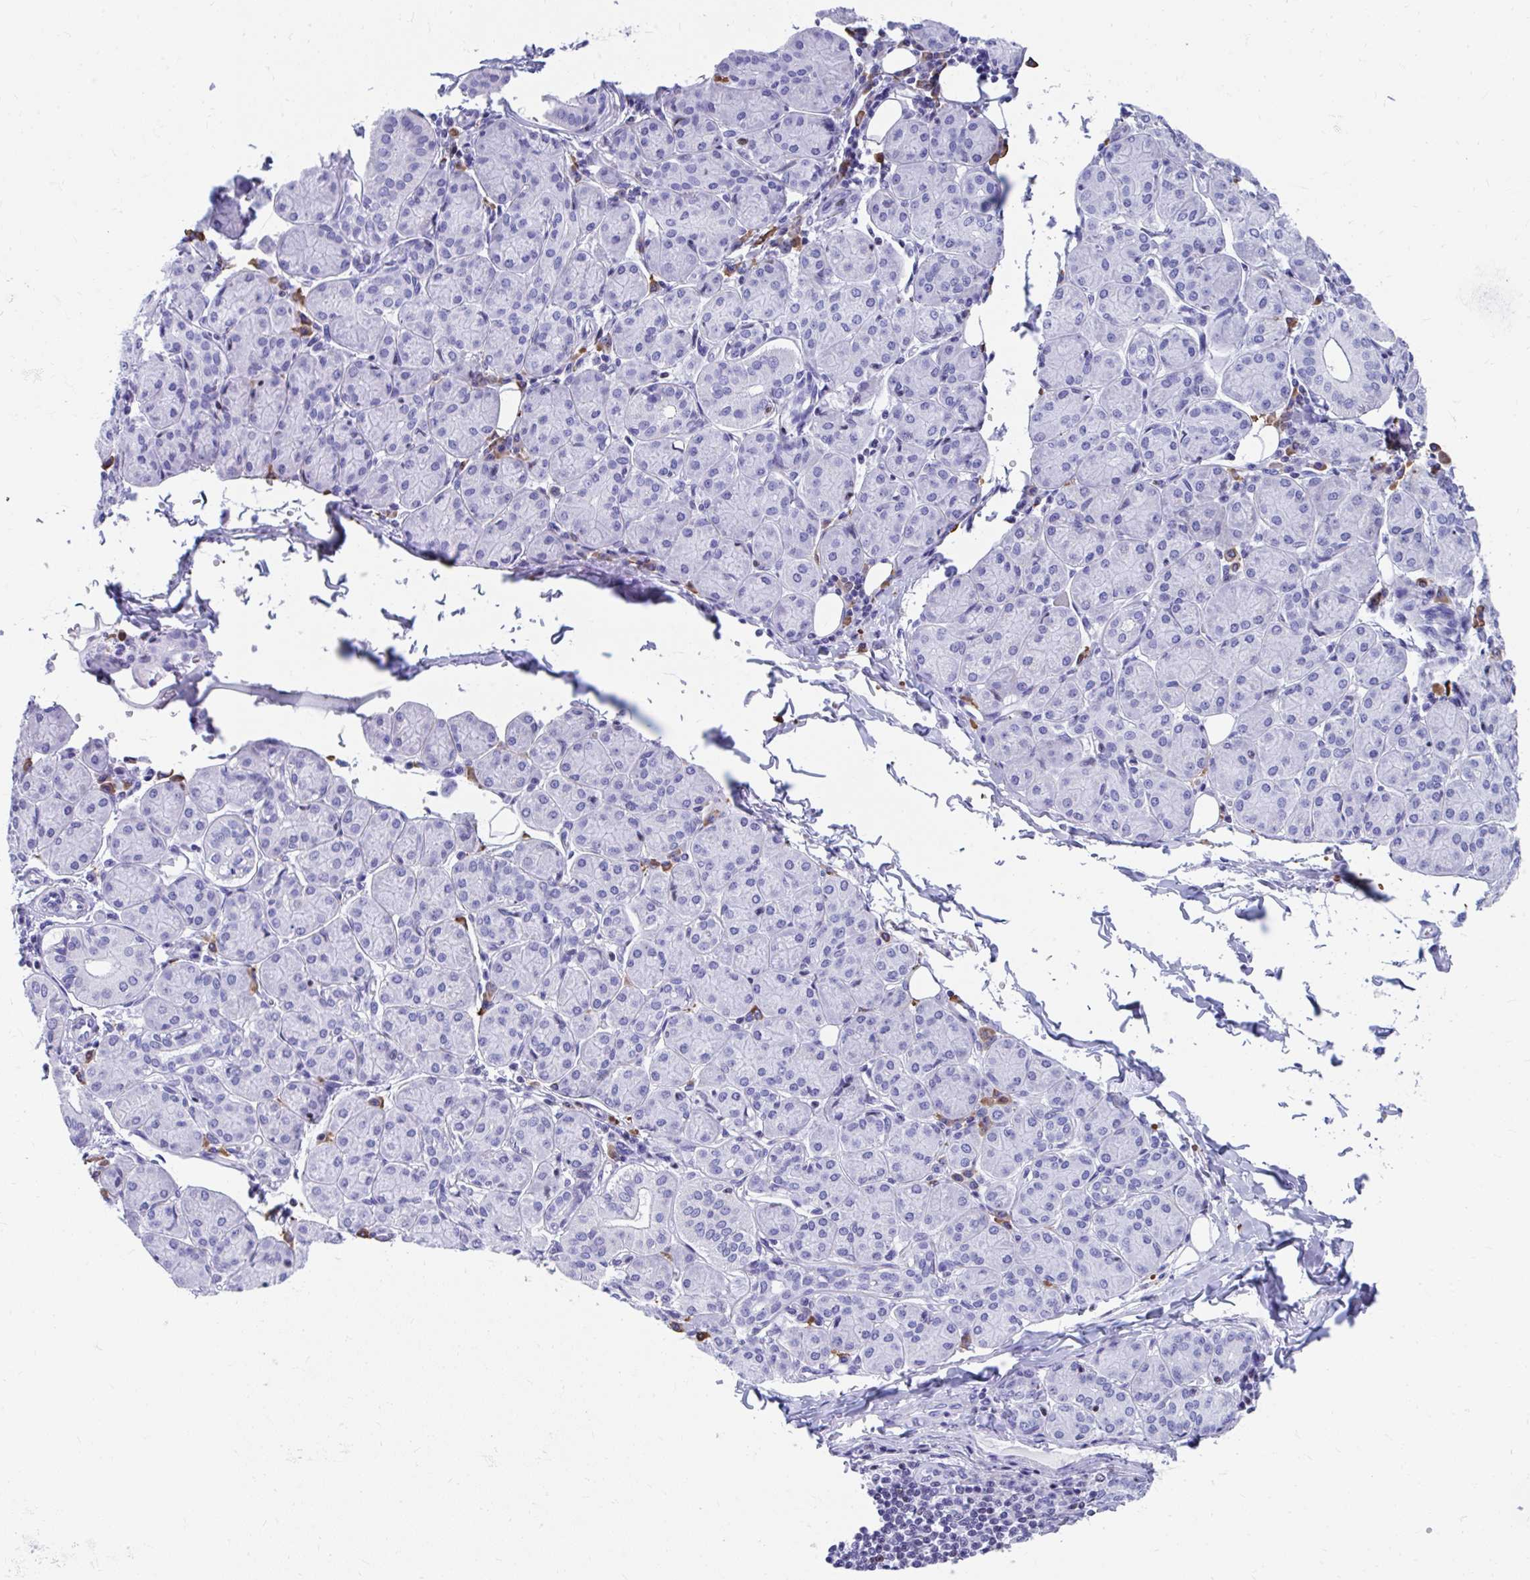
{"staining": {"intensity": "weak", "quantity": "<25%", "location": "cytoplasmic/membranous"}, "tissue": "salivary gland", "cell_type": "Glandular cells", "image_type": "normal", "snomed": [{"axis": "morphology", "description": "Normal tissue, NOS"}, {"axis": "morphology", "description": "Inflammation, NOS"}, {"axis": "topography", "description": "Lymph node"}, {"axis": "topography", "description": "Salivary gland"}], "caption": "Immunohistochemistry photomicrograph of benign salivary gland: salivary gland stained with DAB (3,3'-diaminobenzidine) displays no significant protein positivity in glandular cells. (Immunohistochemistry (ihc), brightfield microscopy, high magnification).", "gene": "RUNX3", "patient": {"sex": "male", "age": 3}}